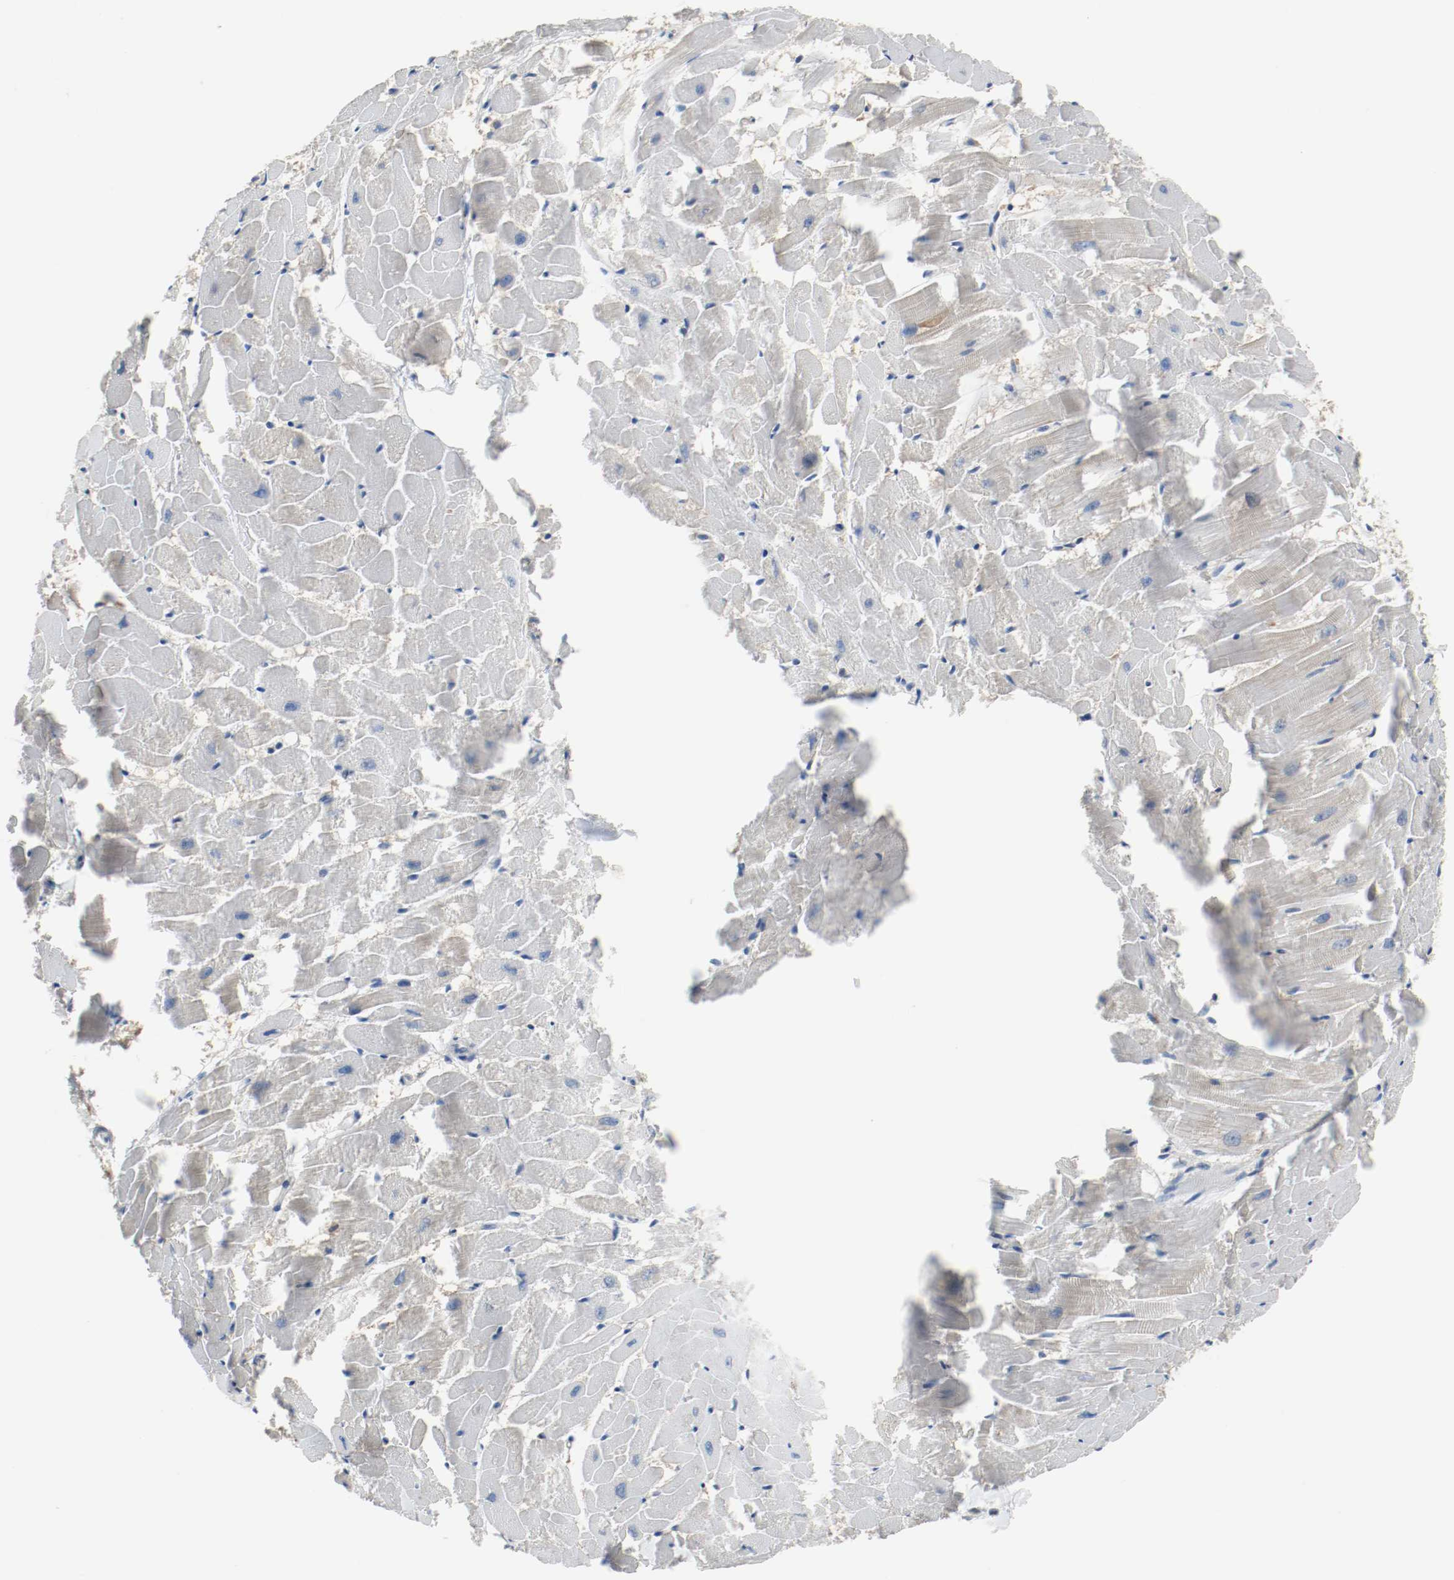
{"staining": {"intensity": "negative", "quantity": "none", "location": "none"}, "tissue": "heart muscle", "cell_type": "Cardiomyocytes", "image_type": "normal", "snomed": [{"axis": "morphology", "description": "Normal tissue, NOS"}, {"axis": "topography", "description": "Heart"}], "caption": "Immunohistochemical staining of normal human heart muscle reveals no significant staining in cardiomyocytes. Brightfield microscopy of immunohistochemistry (IHC) stained with DAB (brown) and hematoxylin (blue), captured at high magnification.", "gene": "ASH1L", "patient": {"sex": "female", "age": 19}}